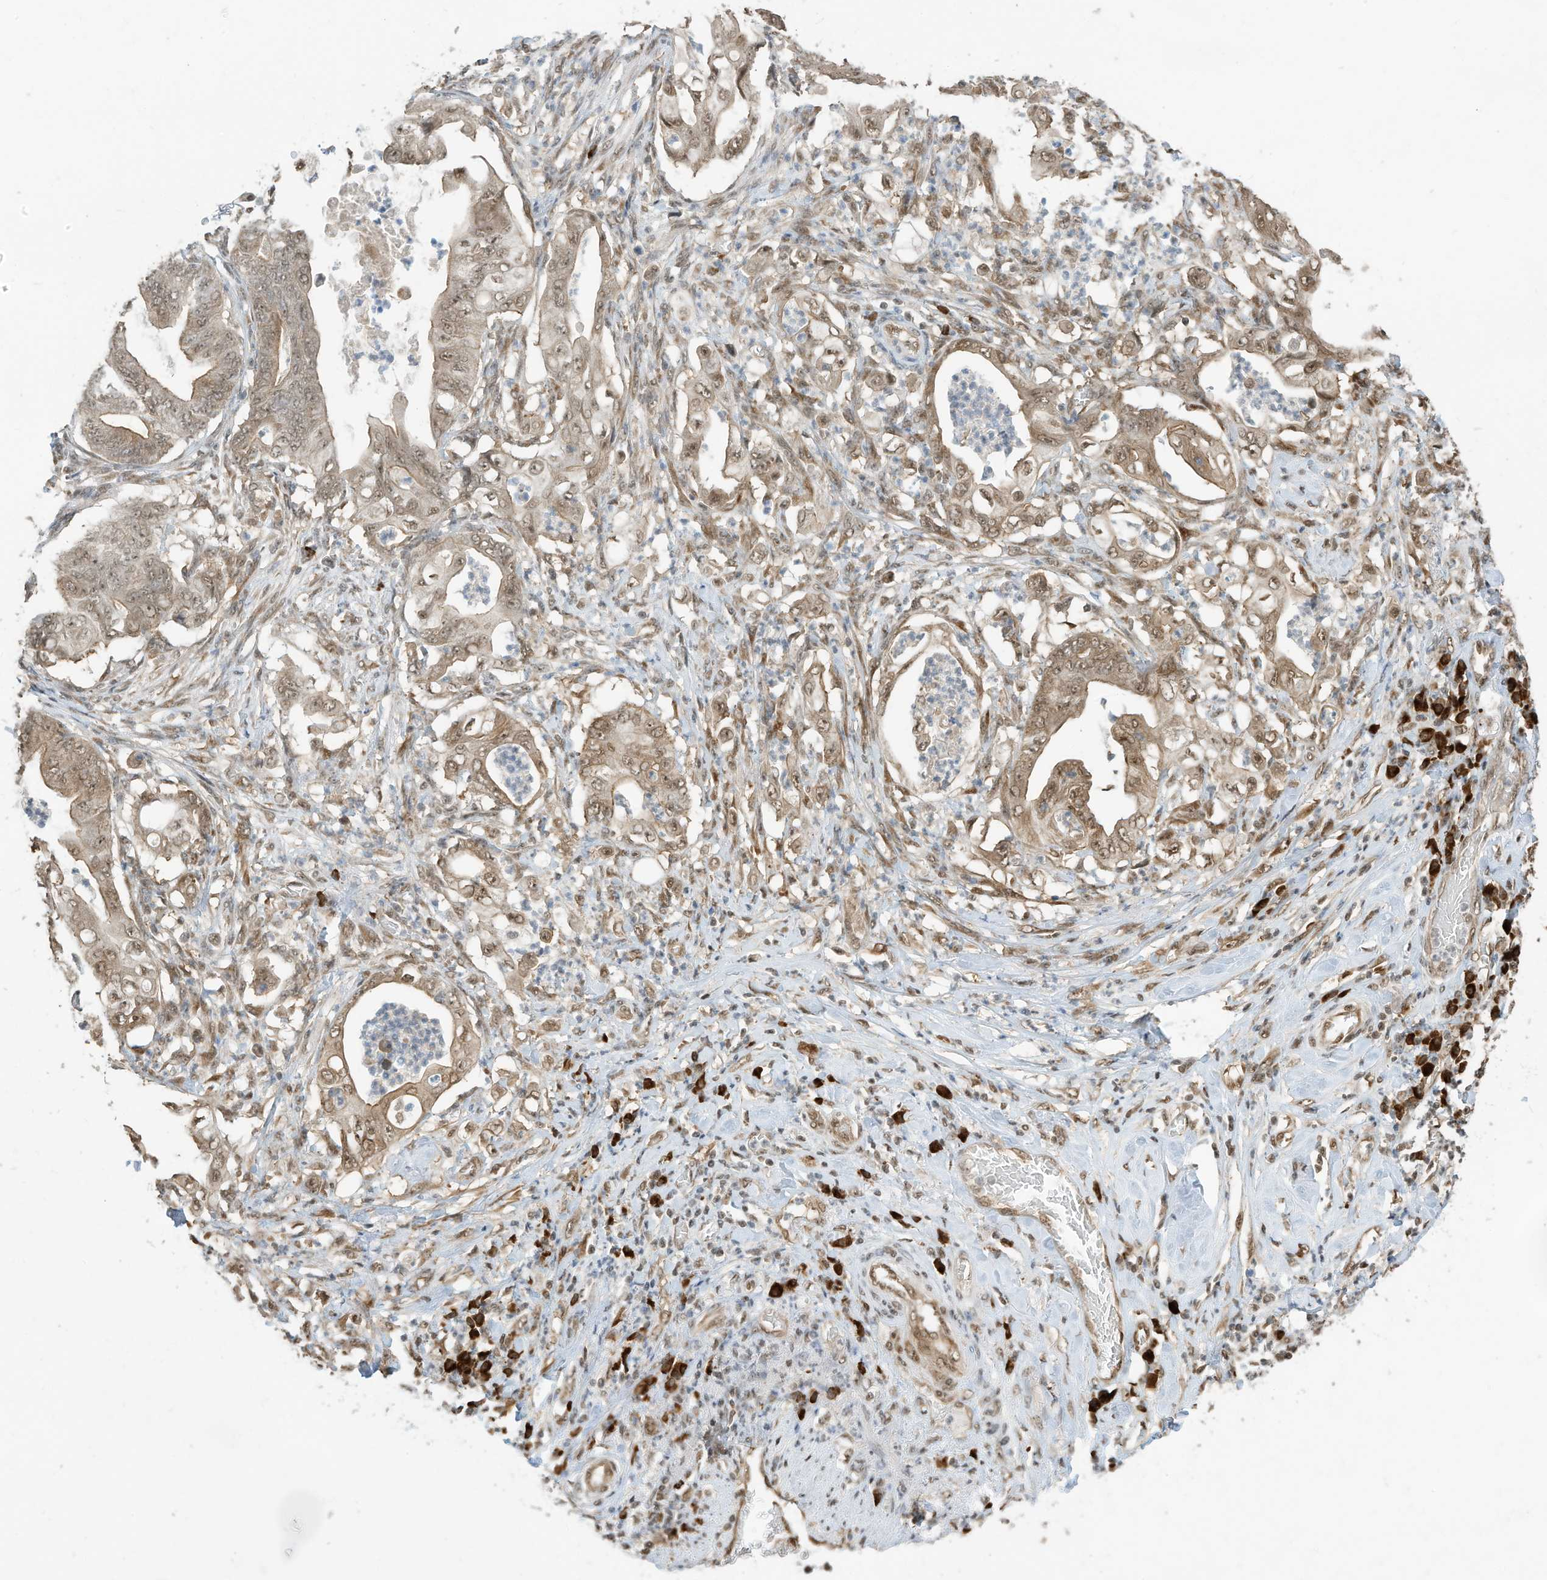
{"staining": {"intensity": "moderate", "quantity": ">75%", "location": "cytoplasmic/membranous,nuclear"}, "tissue": "stomach cancer", "cell_type": "Tumor cells", "image_type": "cancer", "snomed": [{"axis": "morphology", "description": "Adenocarcinoma, NOS"}, {"axis": "topography", "description": "Stomach"}], "caption": "Immunohistochemistry (IHC) of stomach cancer shows medium levels of moderate cytoplasmic/membranous and nuclear expression in approximately >75% of tumor cells.", "gene": "ZNF195", "patient": {"sex": "female", "age": 73}}